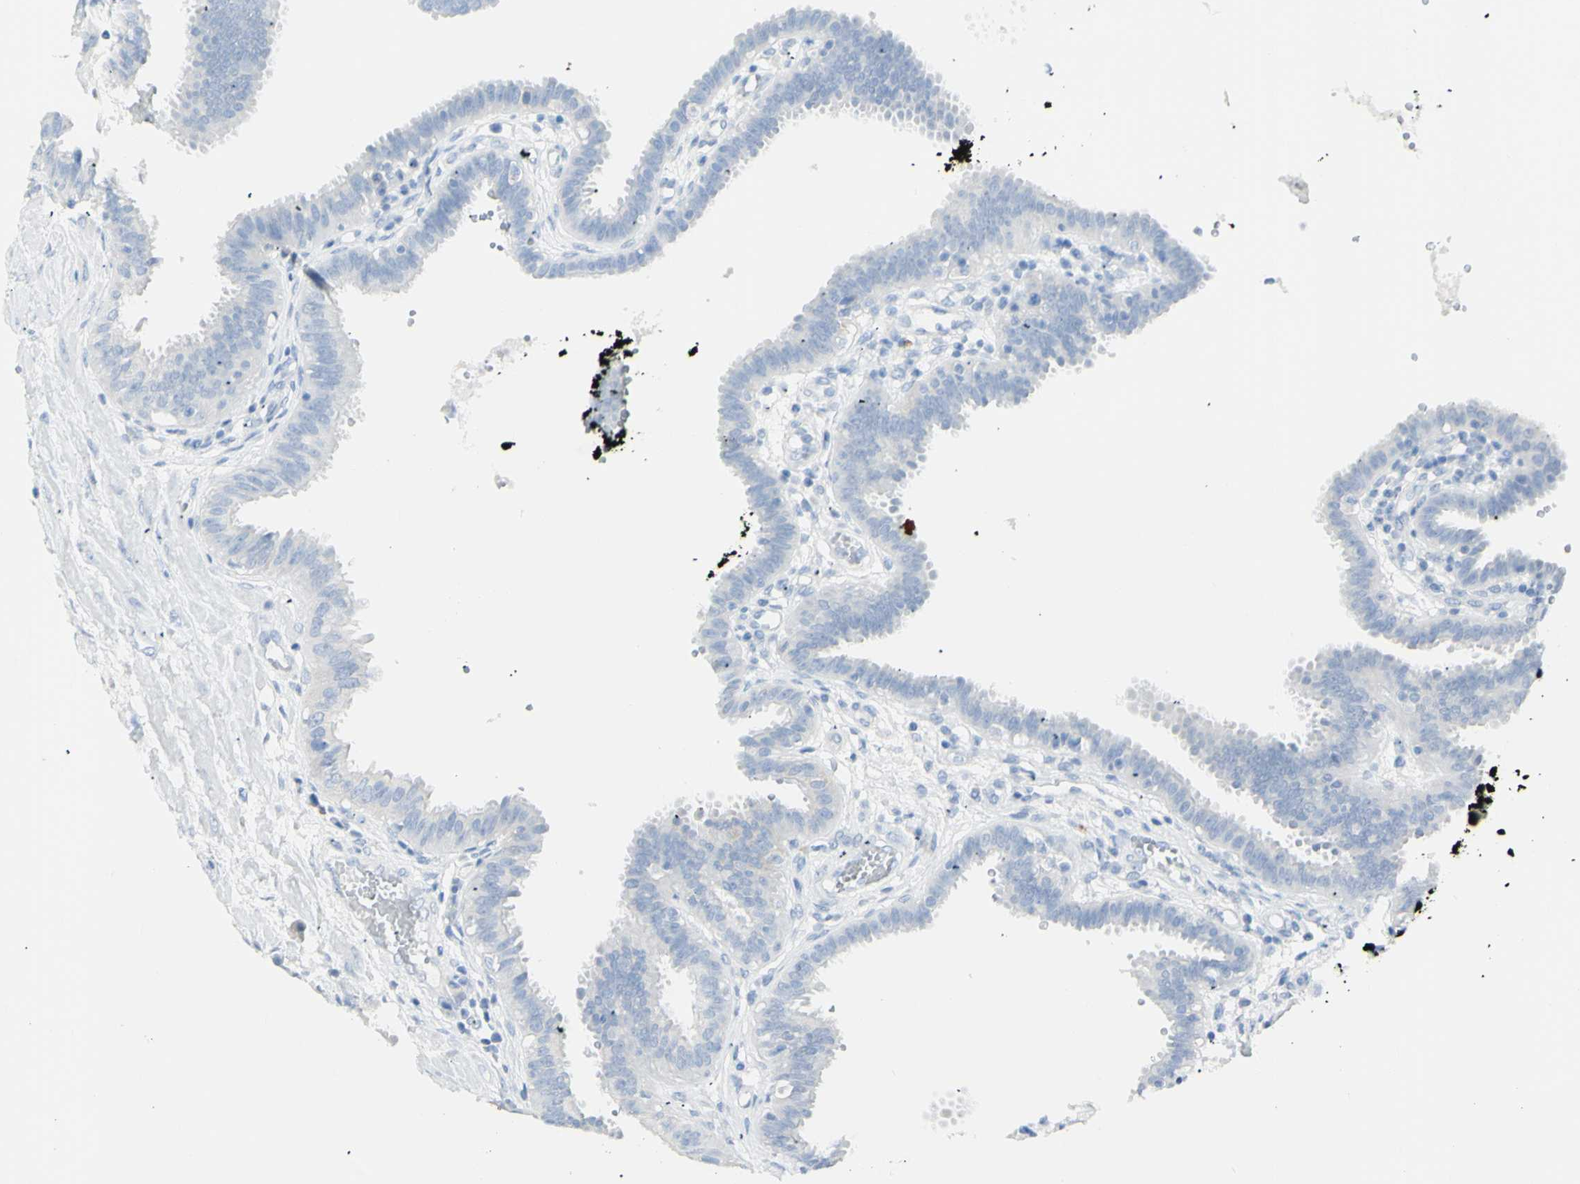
{"staining": {"intensity": "negative", "quantity": "none", "location": "none"}, "tissue": "fallopian tube", "cell_type": "Glandular cells", "image_type": "normal", "snomed": [{"axis": "morphology", "description": "Normal tissue, NOS"}, {"axis": "topography", "description": "Fallopian tube"}], "caption": "The immunohistochemistry micrograph has no significant staining in glandular cells of fallopian tube.", "gene": "LETM1", "patient": {"sex": "female", "age": 32}}